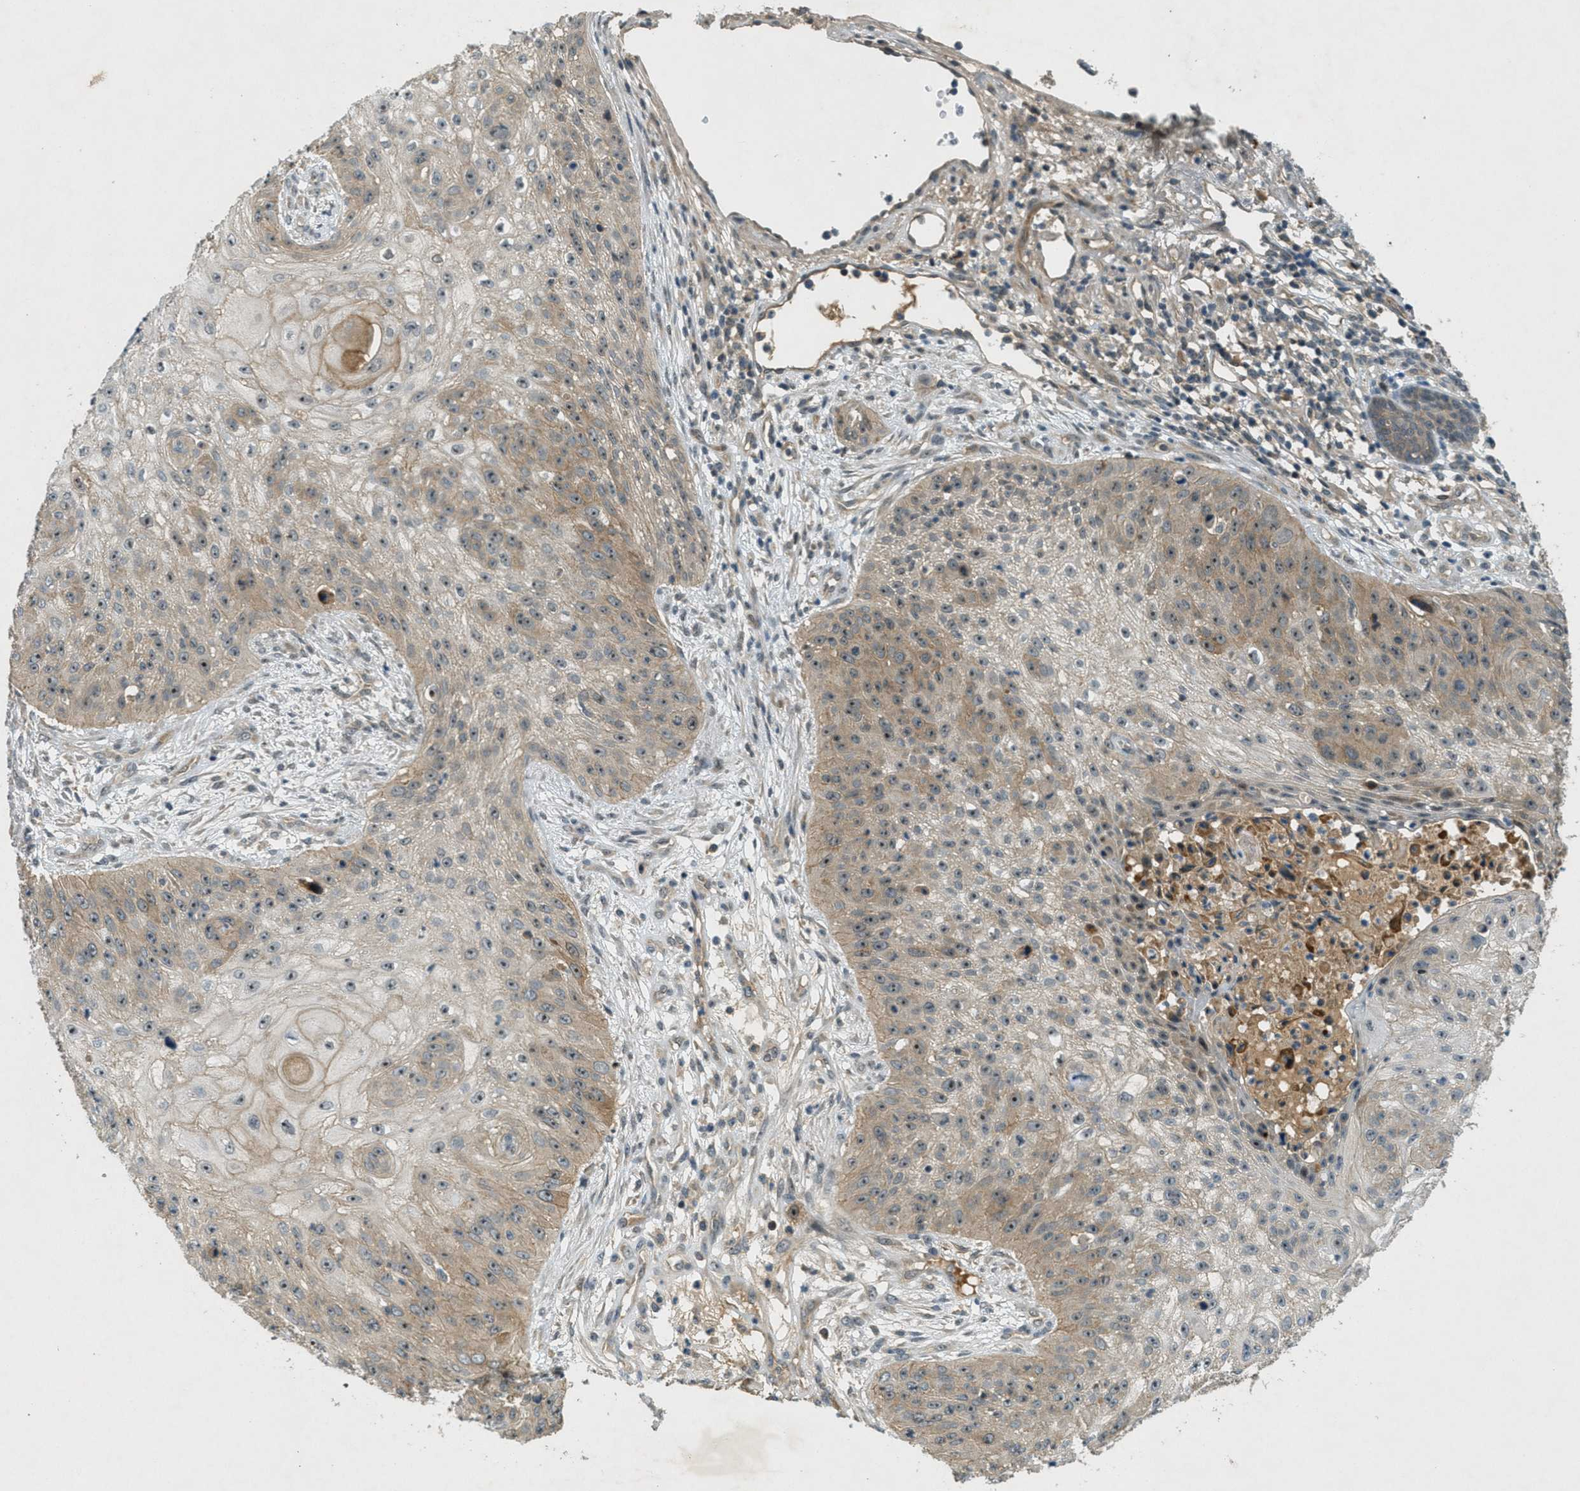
{"staining": {"intensity": "weak", "quantity": ">75%", "location": "cytoplasmic/membranous,nuclear"}, "tissue": "skin cancer", "cell_type": "Tumor cells", "image_type": "cancer", "snomed": [{"axis": "morphology", "description": "Squamous cell carcinoma, NOS"}, {"axis": "topography", "description": "Skin"}], "caption": "DAB immunohistochemical staining of human skin cancer reveals weak cytoplasmic/membranous and nuclear protein expression in approximately >75% of tumor cells.", "gene": "STK11", "patient": {"sex": "female", "age": 80}}